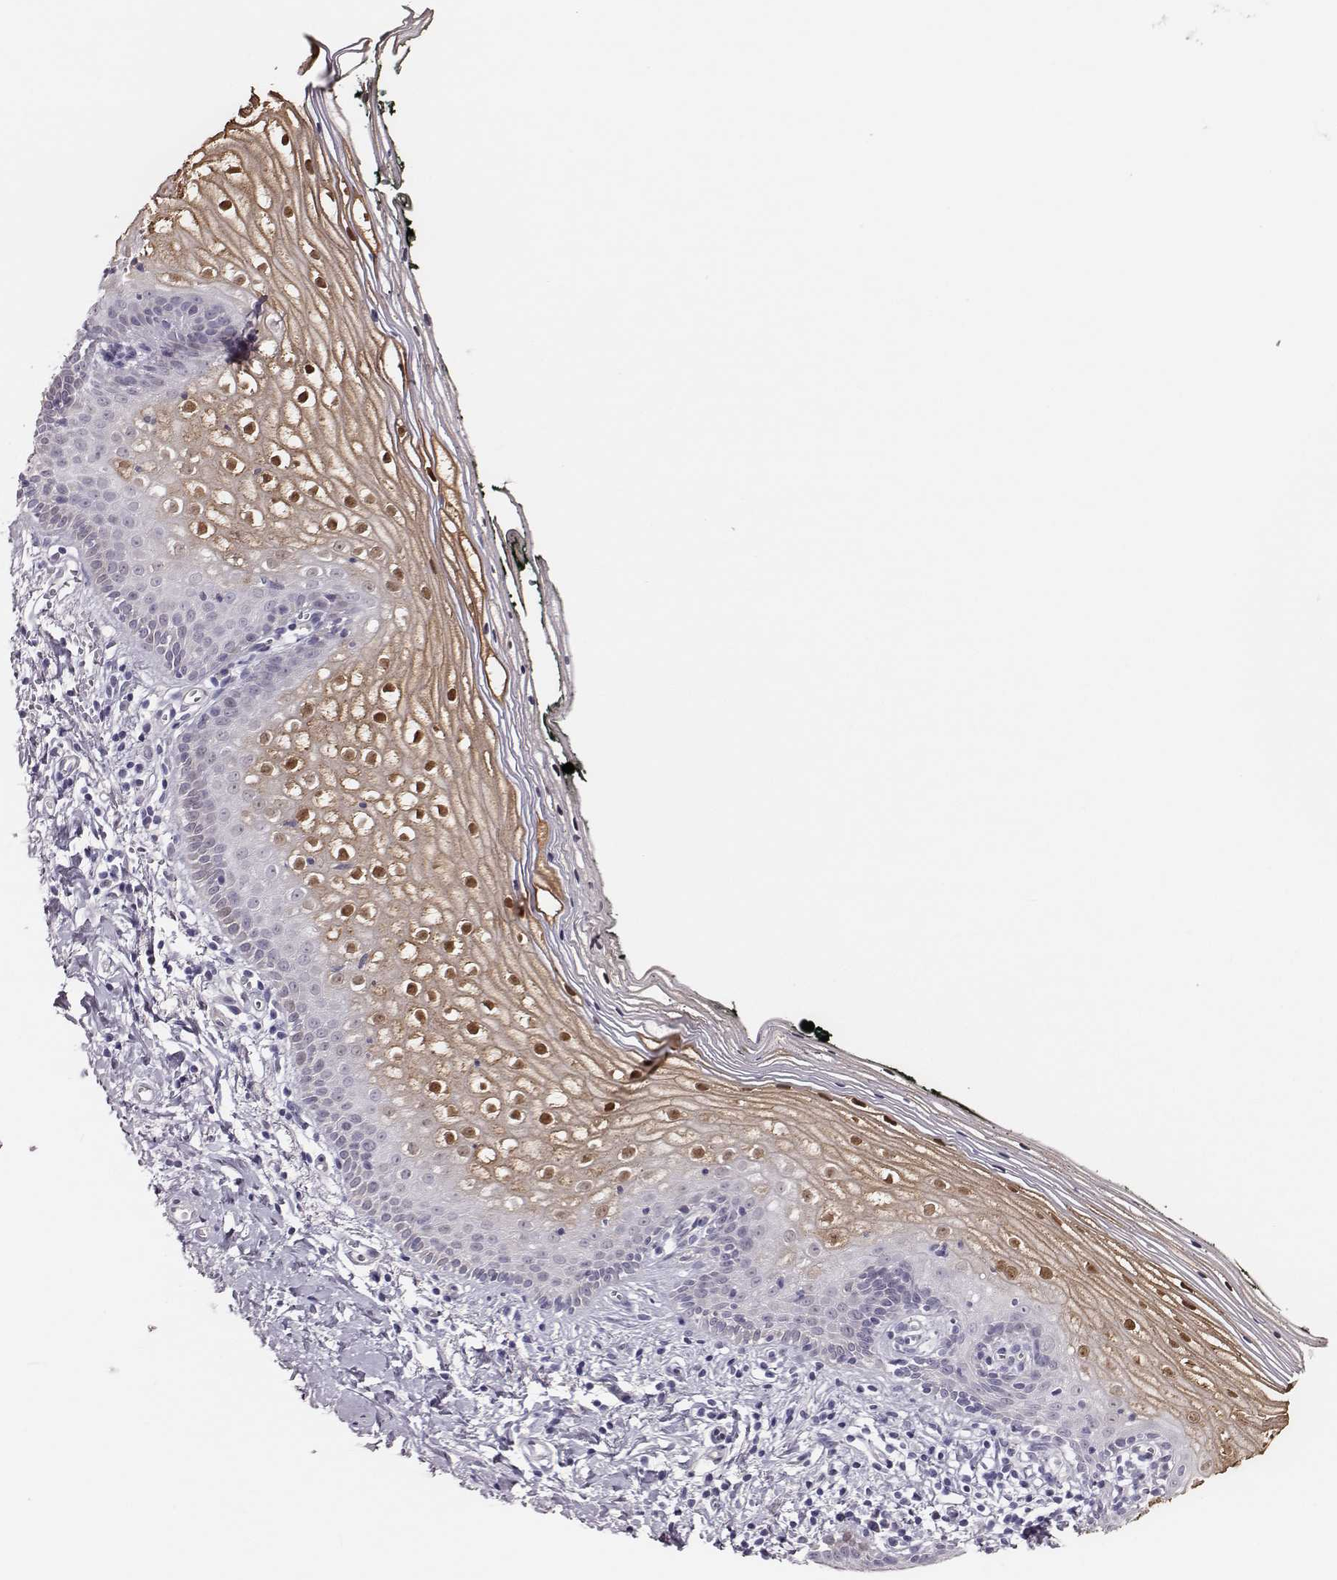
{"staining": {"intensity": "moderate", "quantity": "25%-75%", "location": "nuclear"}, "tissue": "vagina", "cell_type": "Squamous epithelial cells", "image_type": "normal", "snomed": [{"axis": "morphology", "description": "Normal tissue, NOS"}, {"axis": "topography", "description": "Vagina"}], "caption": "Immunohistochemical staining of normal vagina demonstrates 25%-75% levels of moderate nuclear protein positivity in approximately 25%-75% of squamous epithelial cells.", "gene": "SCML2", "patient": {"sex": "female", "age": 47}}